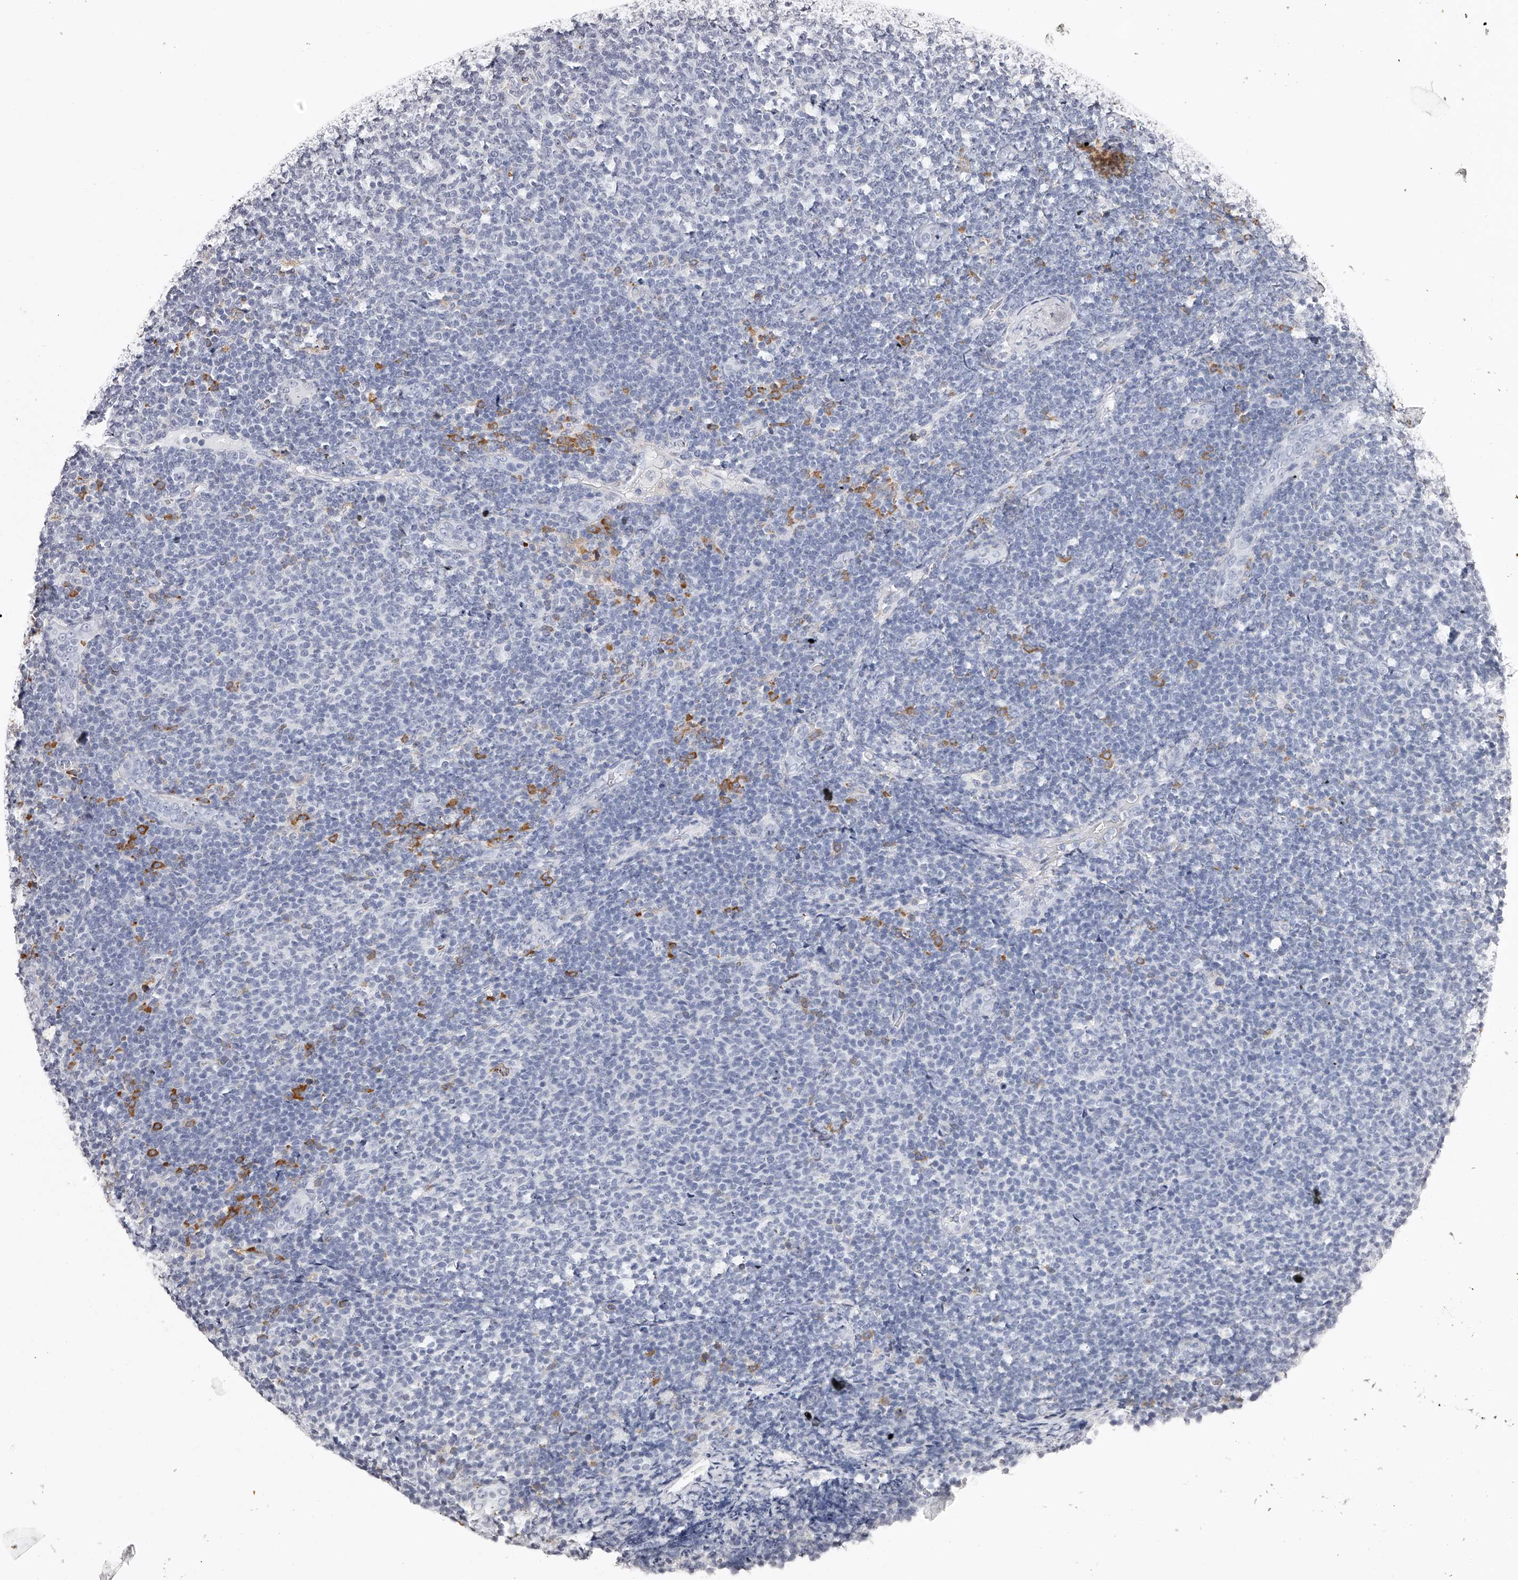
{"staining": {"intensity": "negative", "quantity": "none", "location": "none"}, "tissue": "lymphoma", "cell_type": "Tumor cells", "image_type": "cancer", "snomed": [{"axis": "morphology", "description": "Malignant lymphoma, non-Hodgkin's type, Low grade"}, {"axis": "topography", "description": "Lymph node"}], "caption": "This micrograph is of low-grade malignant lymphoma, non-Hodgkin's type stained with IHC to label a protein in brown with the nuclei are counter-stained blue. There is no expression in tumor cells.", "gene": "PACSIN1", "patient": {"sex": "male", "age": 66}}